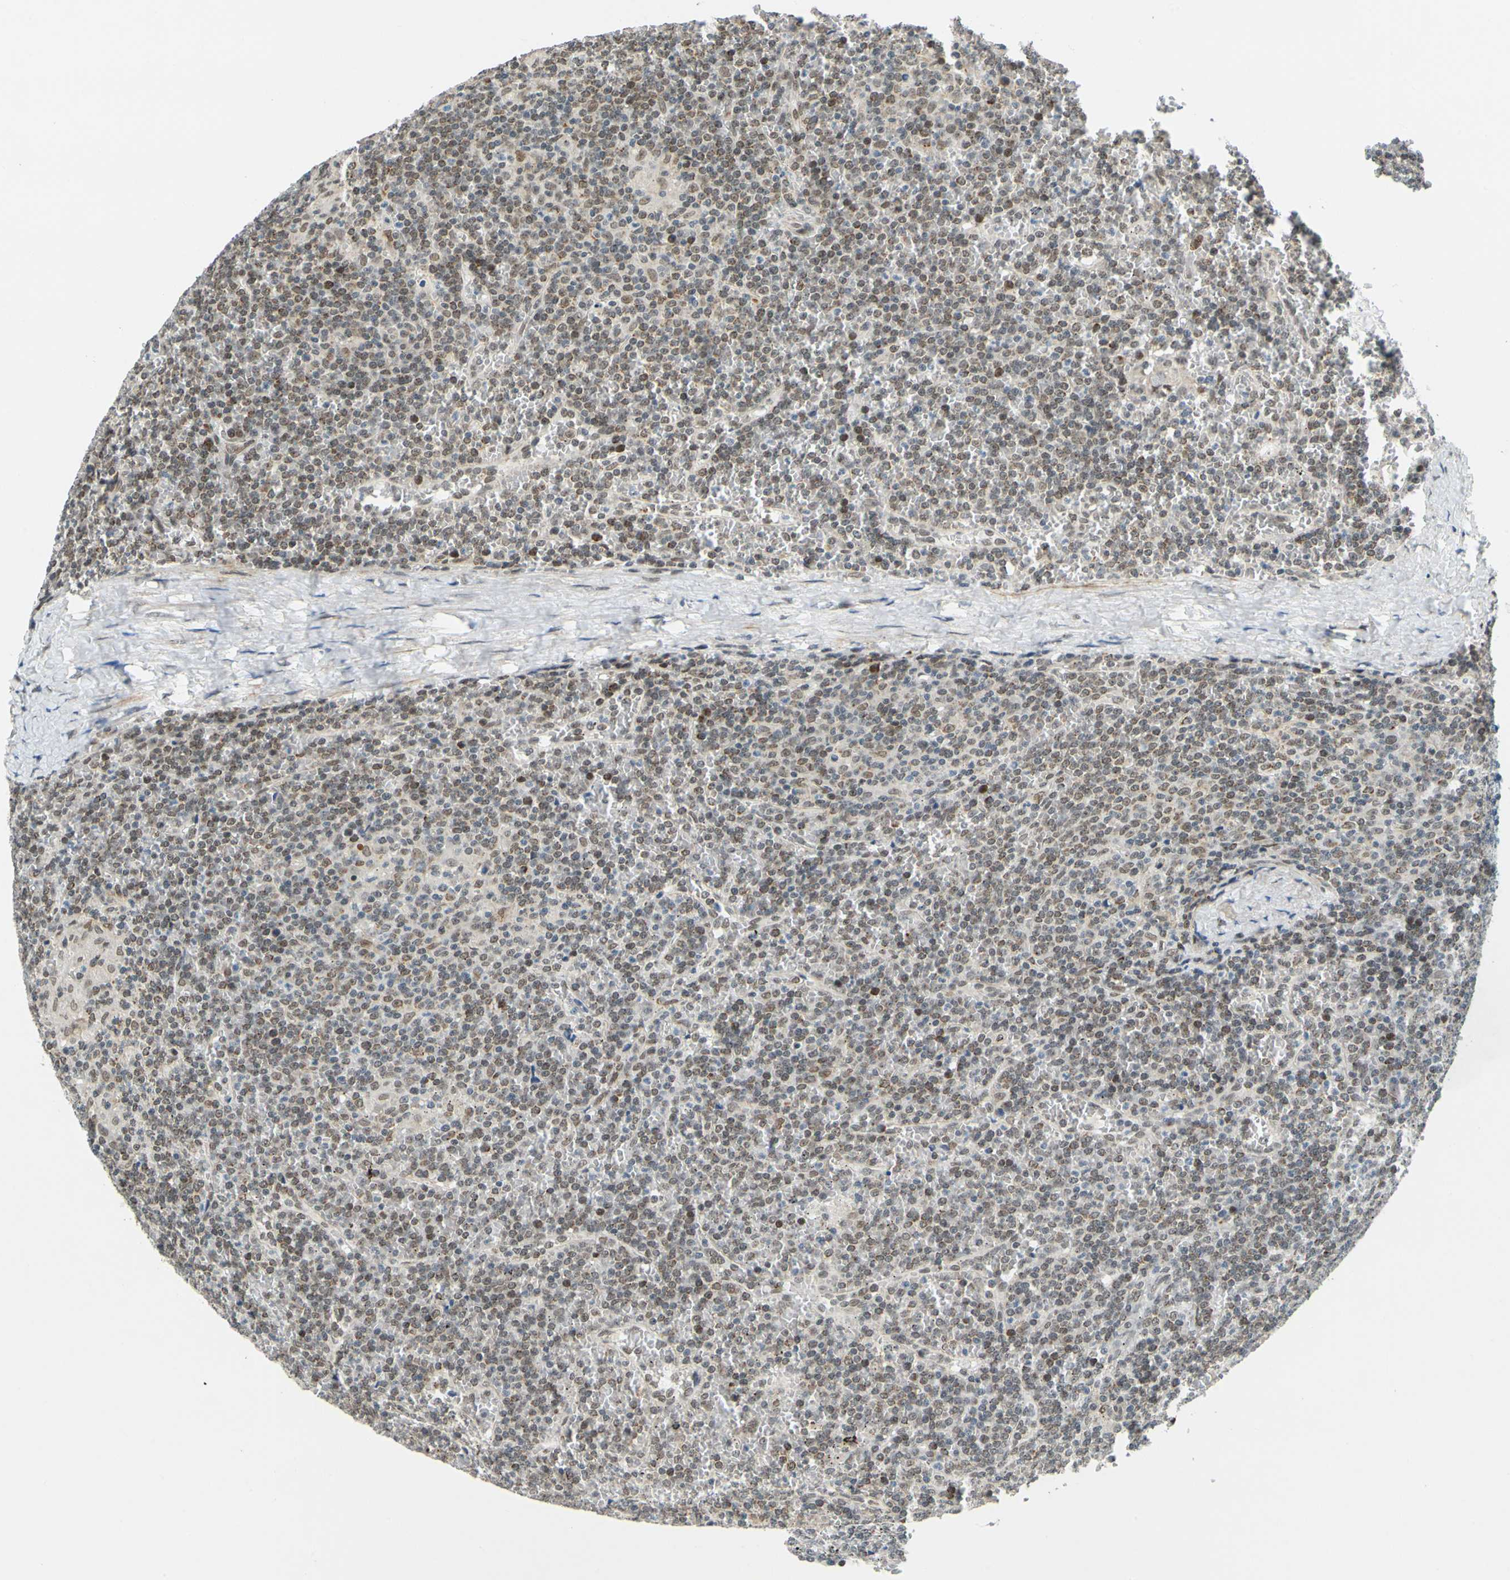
{"staining": {"intensity": "moderate", "quantity": "25%-75%", "location": "cytoplasmic/membranous,nuclear"}, "tissue": "lymphoma", "cell_type": "Tumor cells", "image_type": "cancer", "snomed": [{"axis": "morphology", "description": "Malignant lymphoma, non-Hodgkin's type, Low grade"}, {"axis": "topography", "description": "Spleen"}], "caption": "Immunohistochemical staining of malignant lymphoma, non-Hodgkin's type (low-grade) demonstrates medium levels of moderate cytoplasmic/membranous and nuclear staining in approximately 25%-75% of tumor cells. (DAB = brown stain, brightfield microscopy at high magnification).", "gene": "POGZ", "patient": {"sex": "female", "age": 19}}